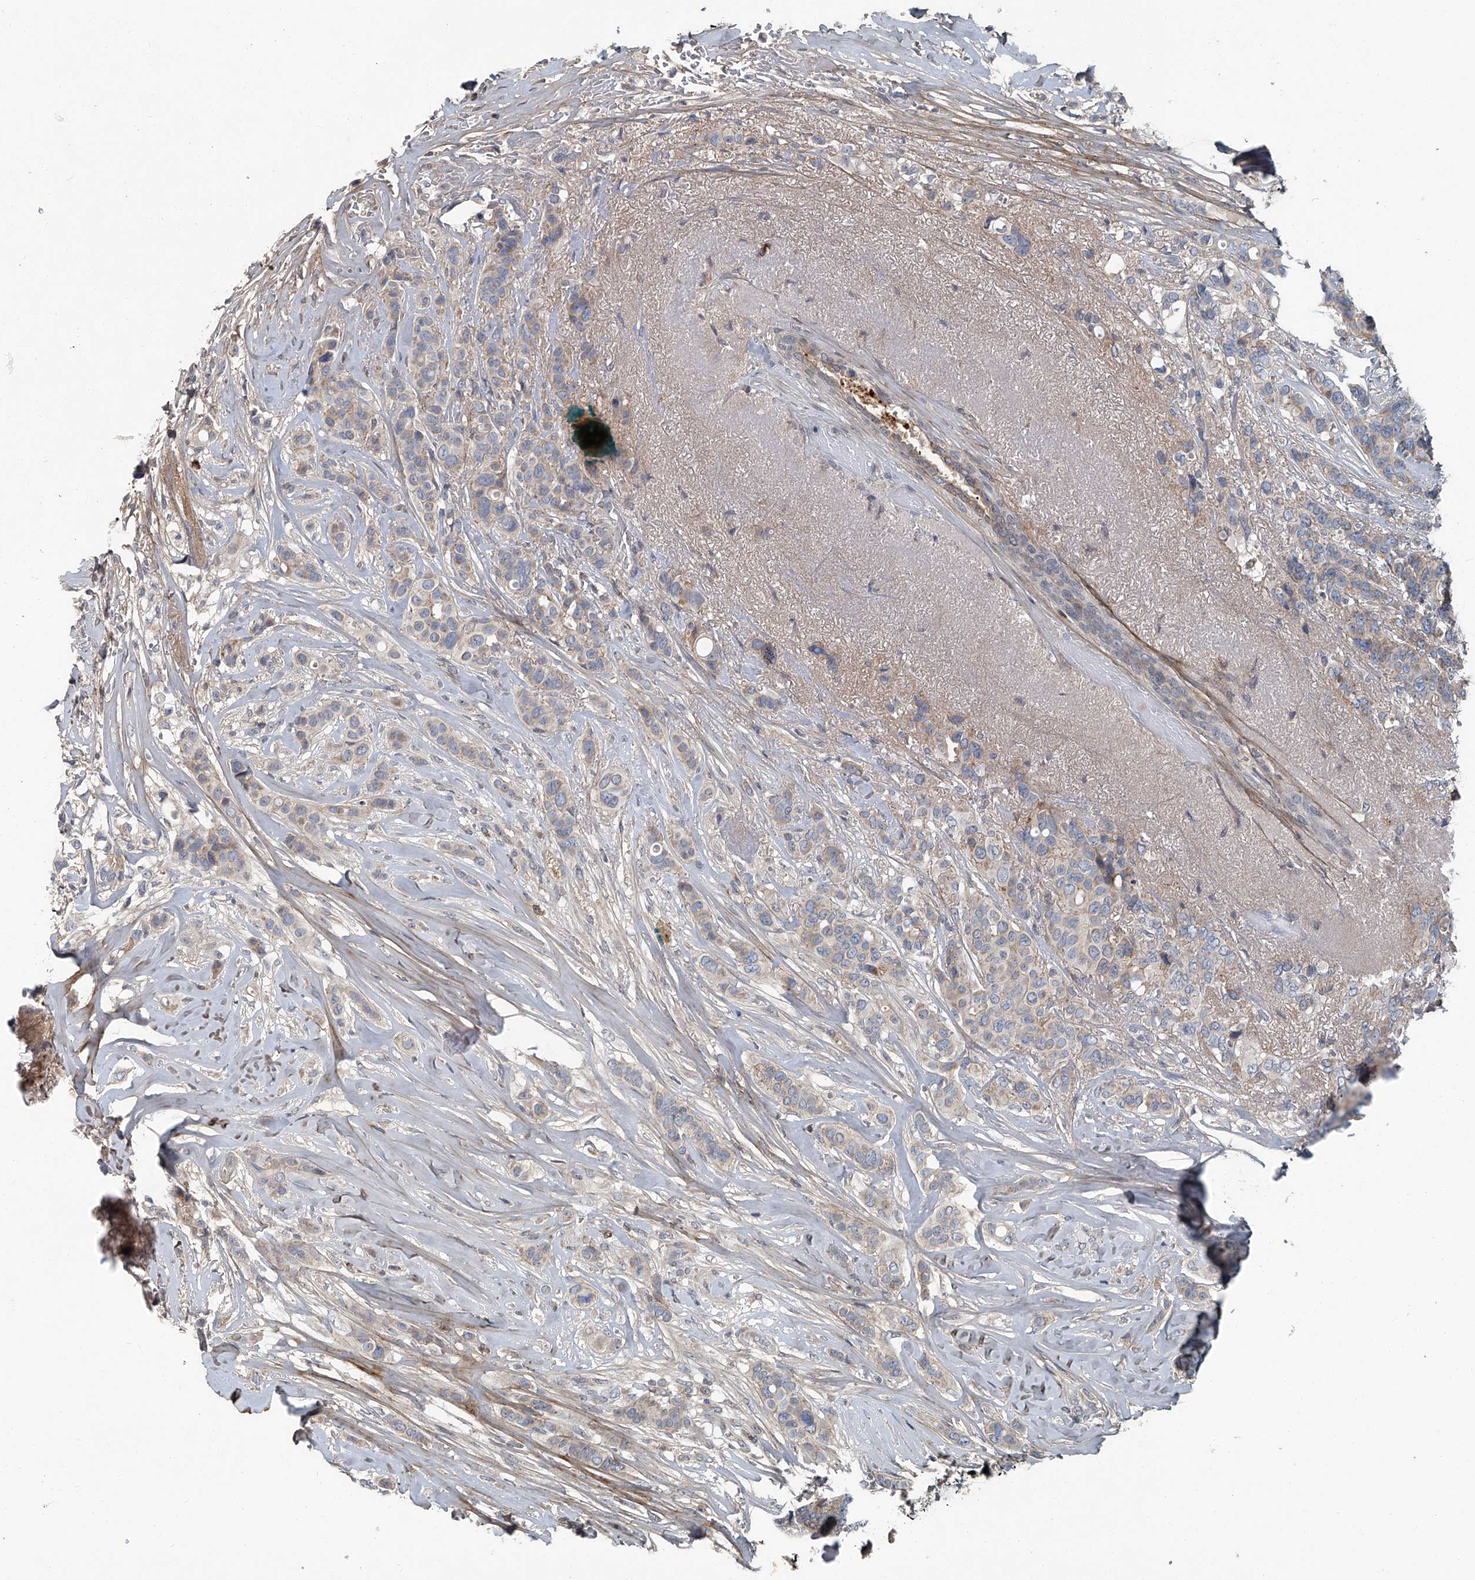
{"staining": {"intensity": "weak", "quantity": "25%-75%", "location": "cytoplasmic/membranous"}, "tissue": "breast cancer", "cell_type": "Tumor cells", "image_type": "cancer", "snomed": [{"axis": "morphology", "description": "Lobular carcinoma"}, {"axis": "topography", "description": "Breast"}], "caption": "Breast cancer was stained to show a protein in brown. There is low levels of weak cytoplasmic/membranous staining in approximately 25%-75% of tumor cells. Immunohistochemistry (ihc) stains the protein in brown and the nuclei are stained blue.", "gene": "AKNAD1", "patient": {"sex": "female", "age": 51}}